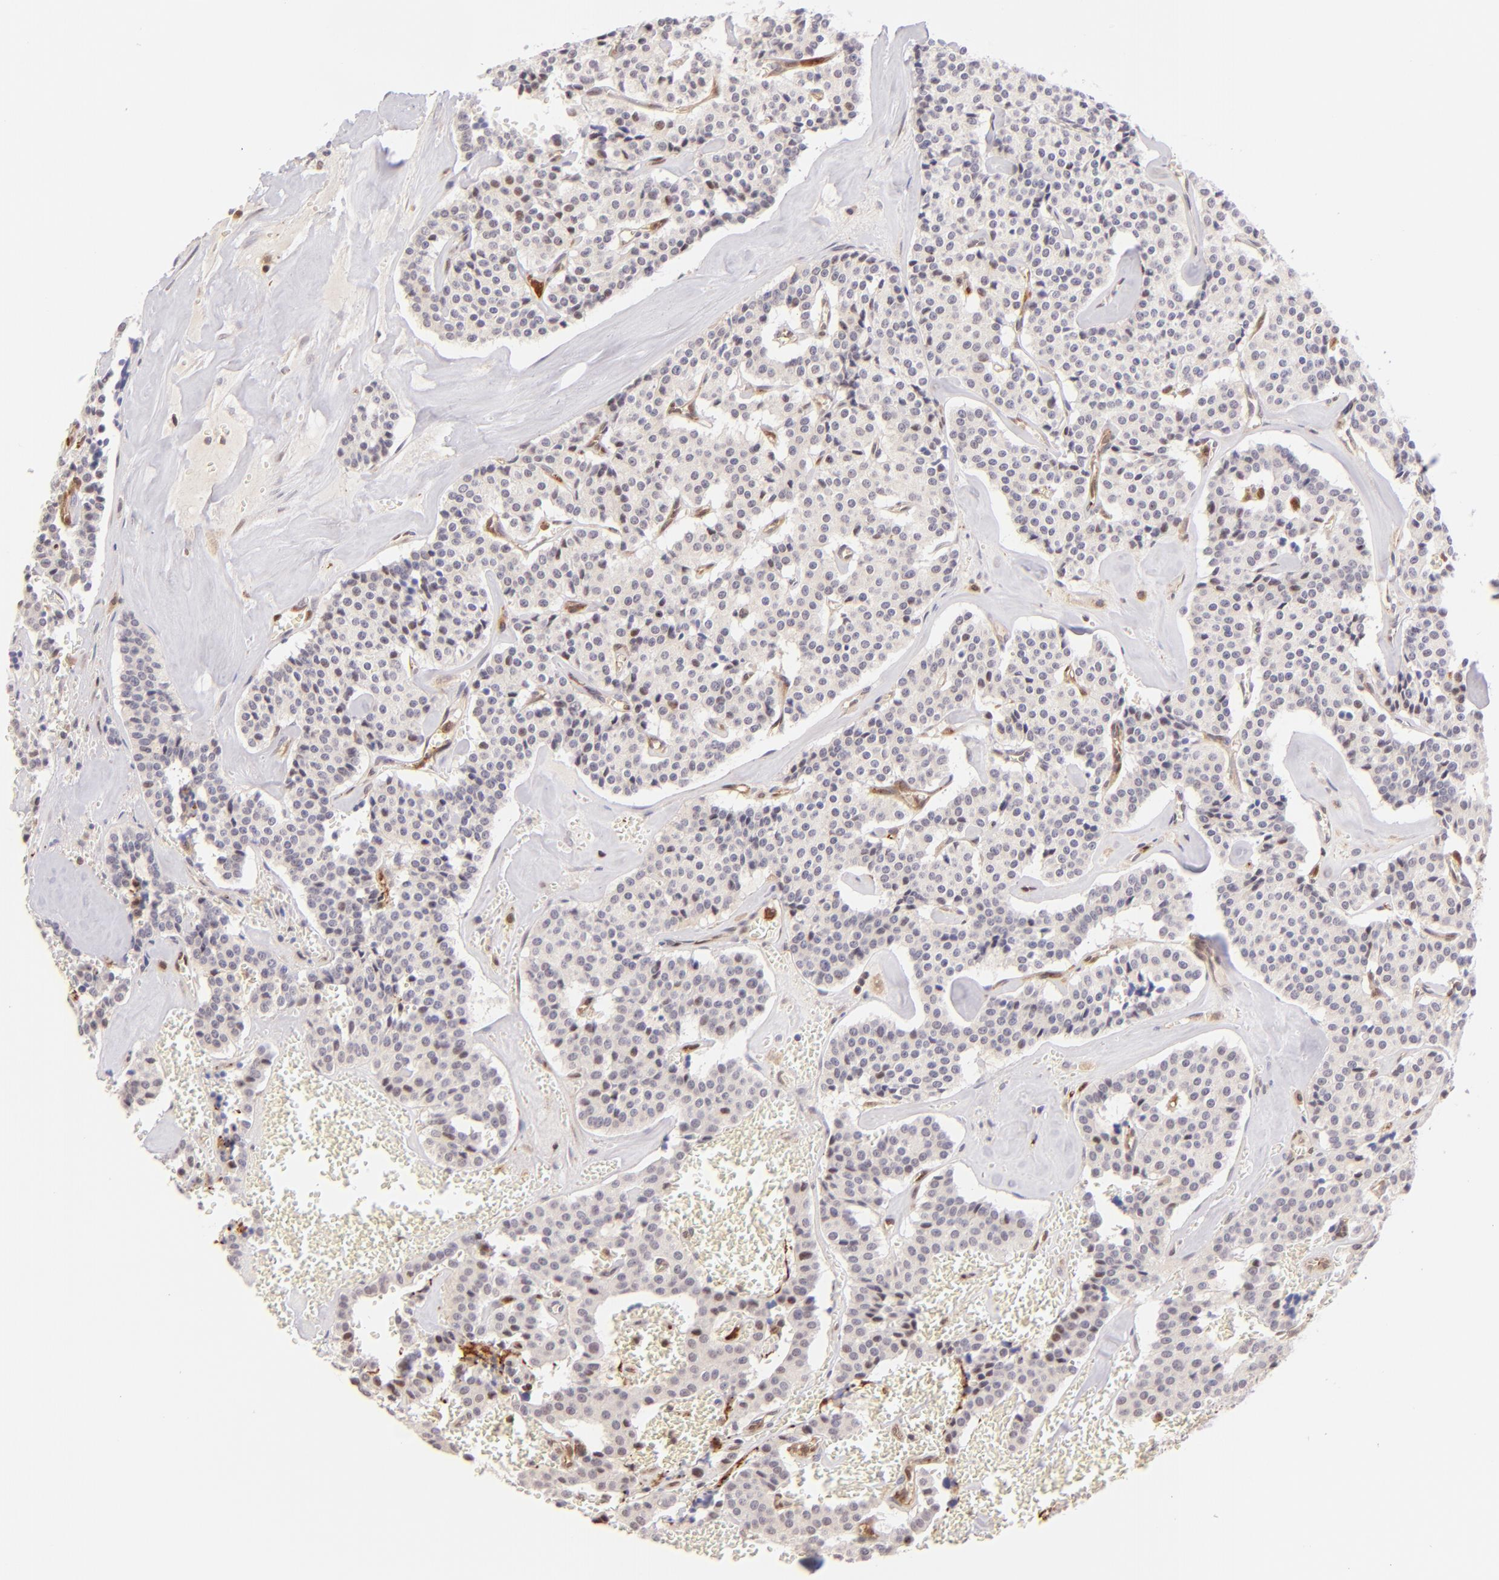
{"staining": {"intensity": "weak", "quantity": ">75%", "location": "cytoplasmic/membranous"}, "tissue": "carcinoid", "cell_type": "Tumor cells", "image_type": "cancer", "snomed": [{"axis": "morphology", "description": "Carcinoid, malignant, NOS"}, {"axis": "topography", "description": "Bronchus"}], "caption": "Protein analysis of carcinoid tissue displays weak cytoplasmic/membranous staining in approximately >75% of tumor cells.", "gene": "BTK", "patient": {"sex": "male", "age": 55}}